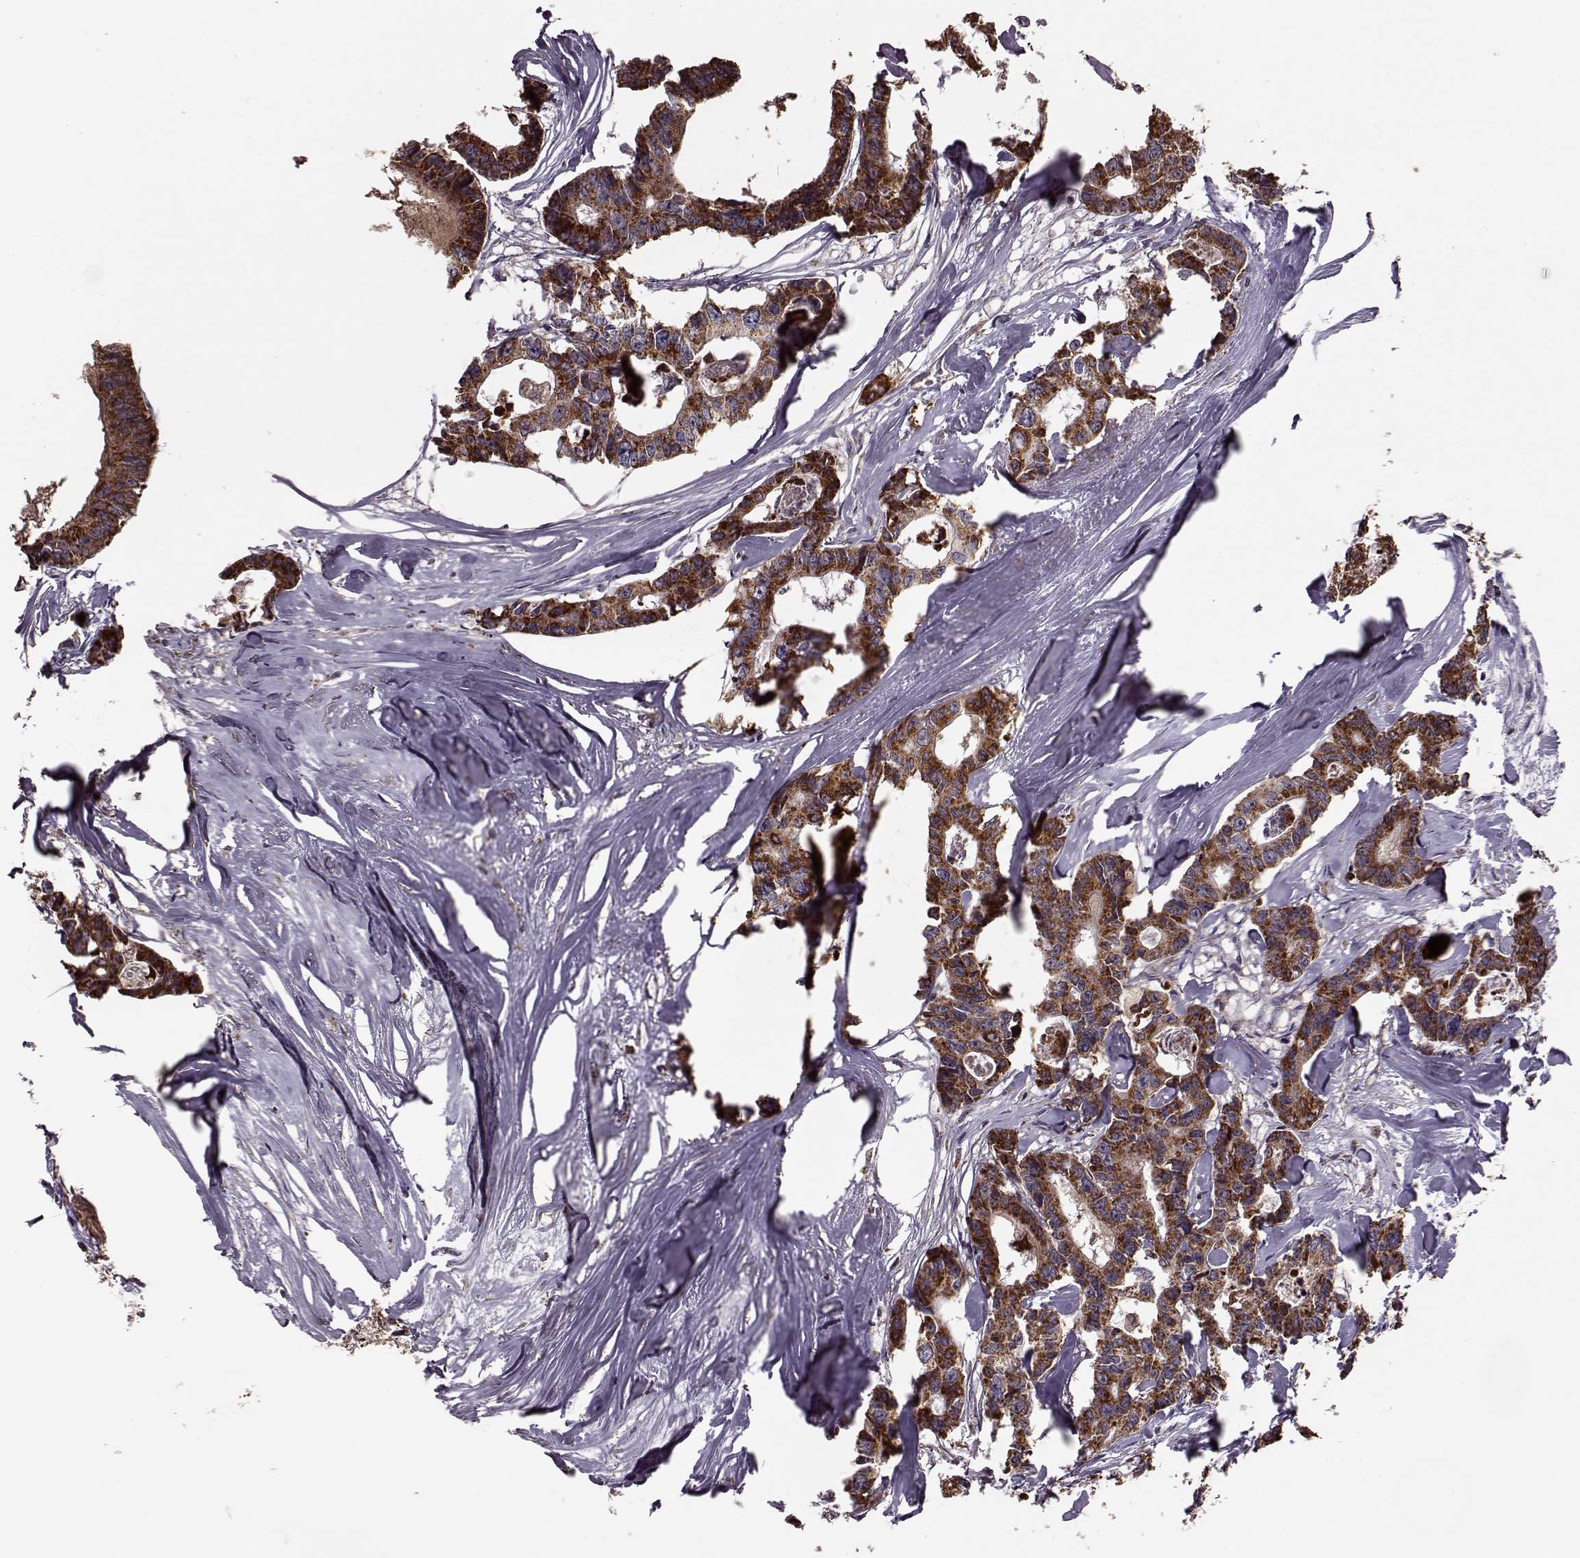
{"staining": {"intensity": "strong", "quantity": ">75%", "location": "cytoplasmic/membranous"}, "tissue": "colorectal cancer", "cell_type": "Tumor cells", "image_type": "cancer", "snomed": [{"axis": "morphology", "description": "Adenocarcinoma, NOS"}, {"axis": "topography", "description": "Rectum"}], "caption": "Protein expression analysis of human colorectal cancer (adenocarcinoma) reveals strong cytoplasmic/membranous positivity in about >75% of tumor cells.", "gene": "PUDP", "patient": {"sex": "male", "age": 57}}